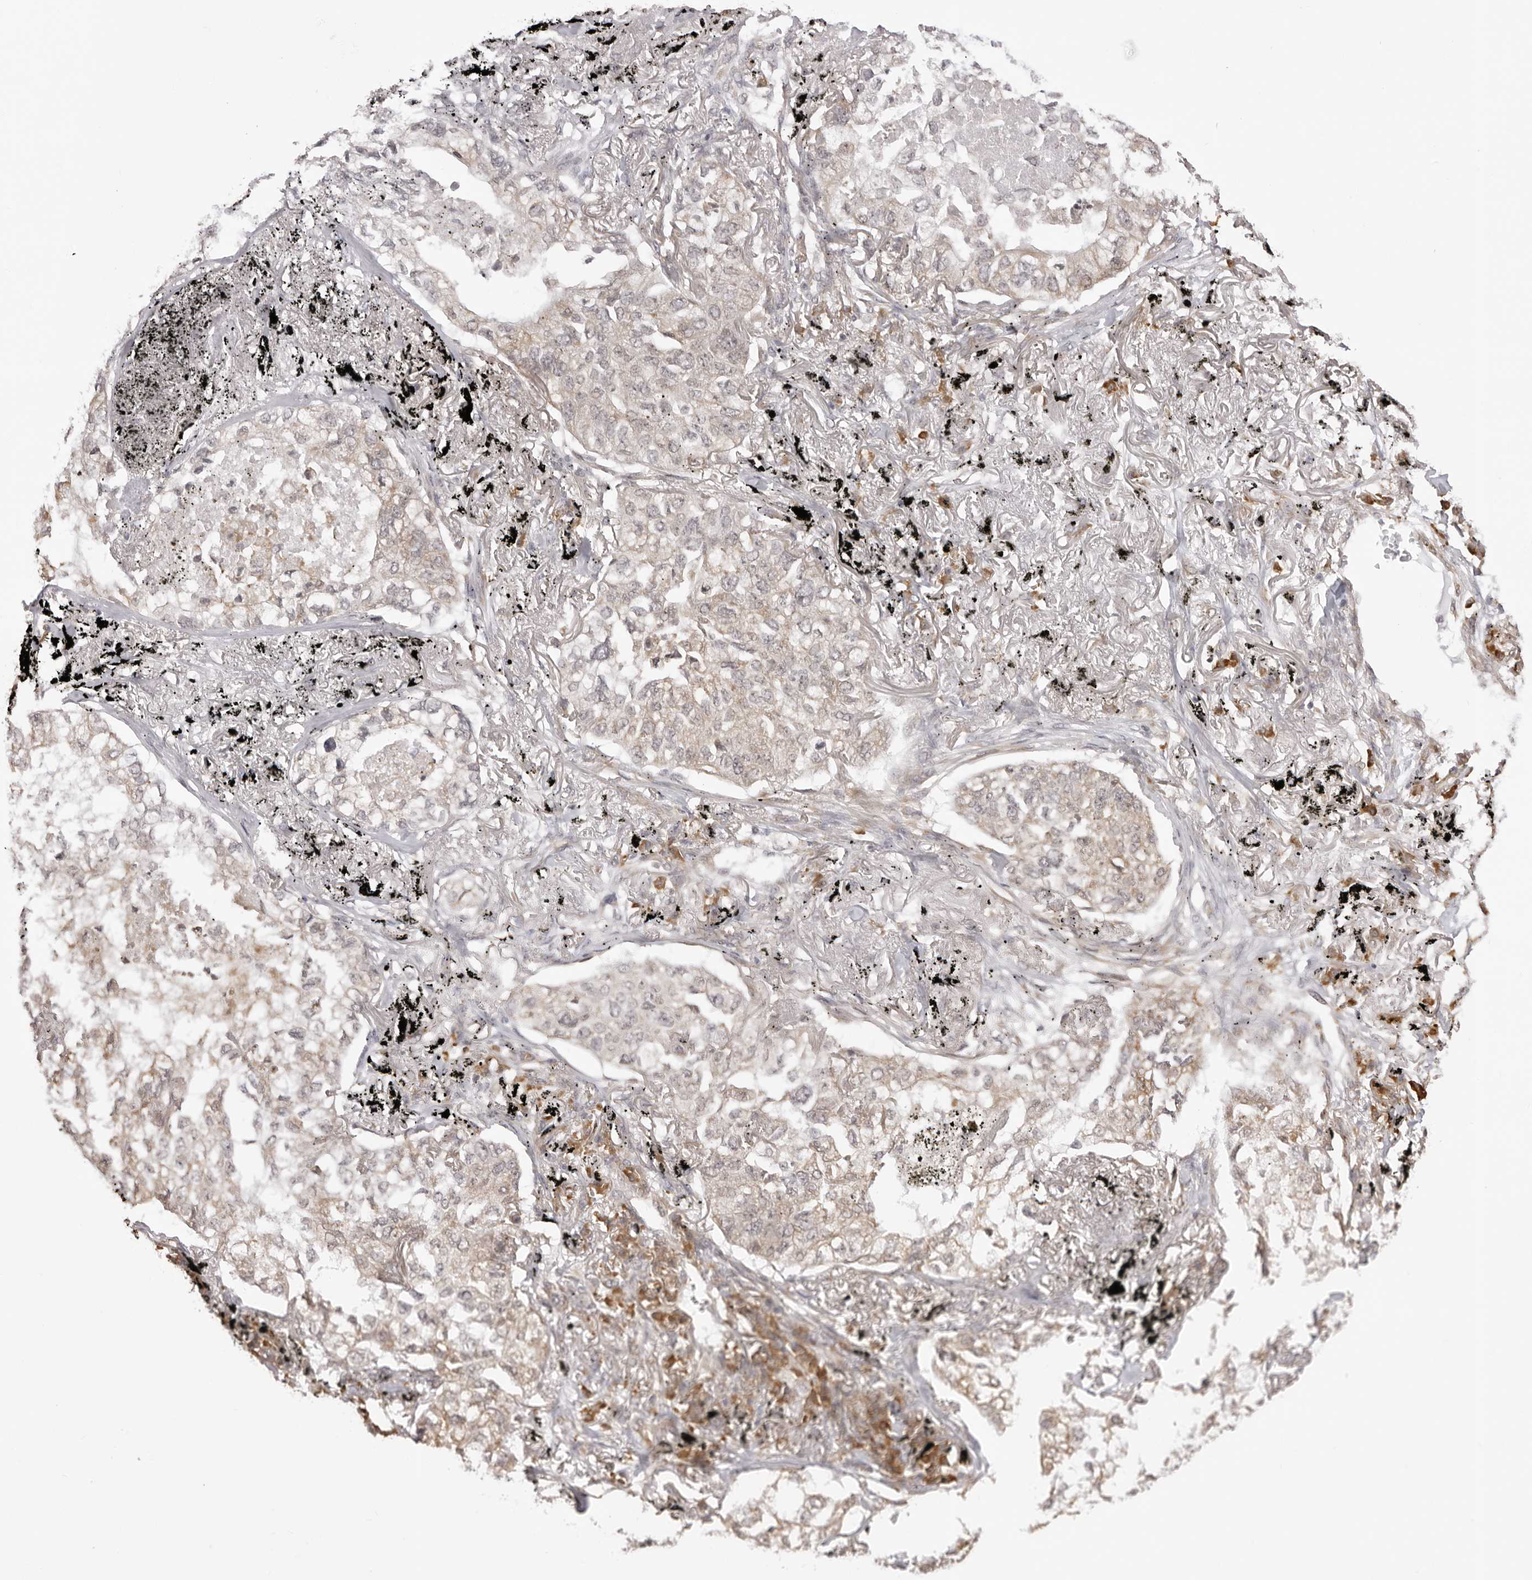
{"staining": {"intensity": "weak", "quantity": "<25%", "location": "cytoplasmic/membranous"}, "tissue": "lung cancer", "cell_type": "Tumor cells", "image_type": "cancer", "snomed": [{"axis": "morphology", "description": "Adenocarcinoma, NOS"}, {"axis": "topography", "description": "Lung"}], "caption": "The histopathology image demonstrates no significant expression in tumor cells of adenocarcinoma (lung).", "gene": "ZC3H11A", "patient": {"sex": "male", "age": 65}}